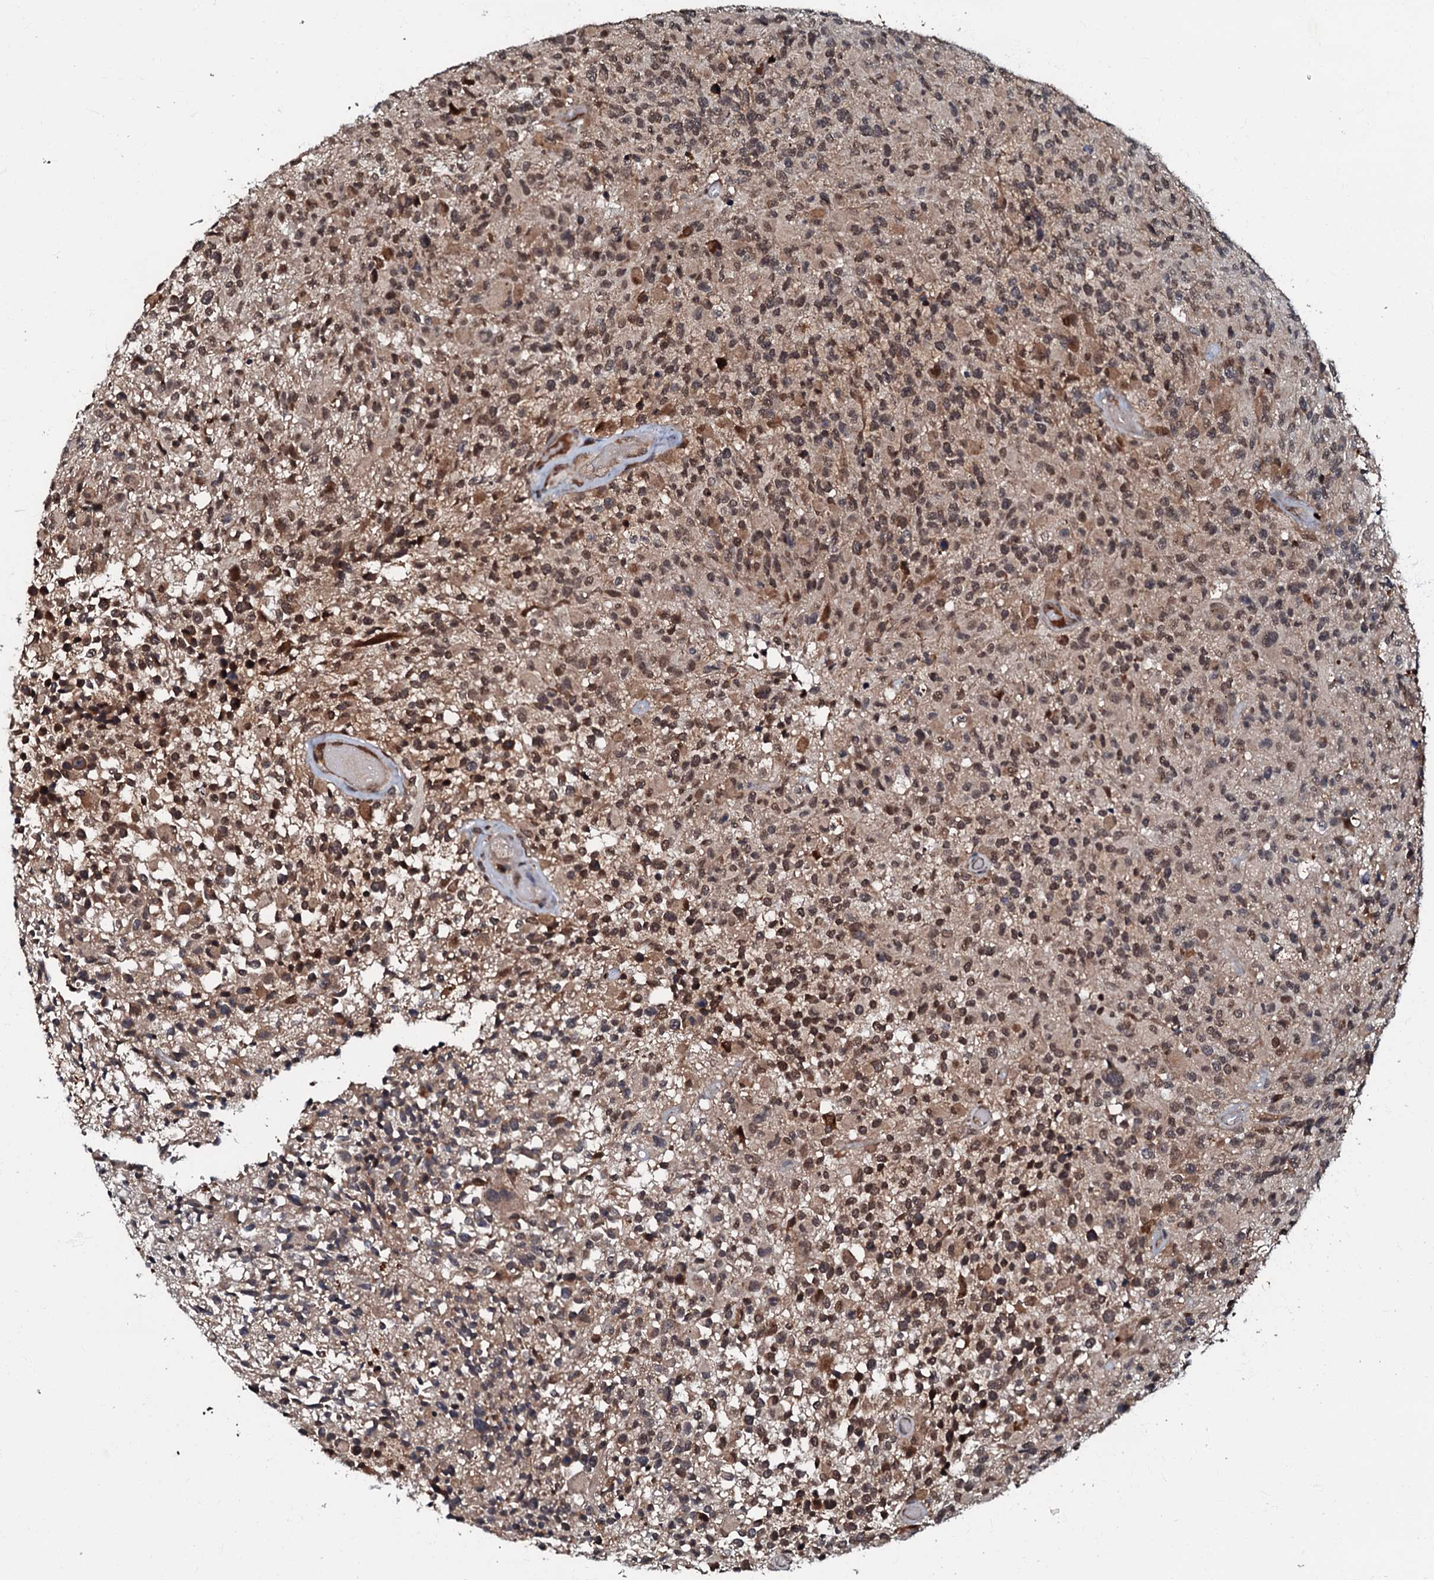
{"staining": {"intensity": "moderate", "quantity": ">75%", "location": "cytoplasmic/membranous,nuclear"}, "tissue": "glioma", "cell_type": "Tumor cells", "image_type": "cancer", "snomed": [{"axis": "morphology", "description": "Glioma, malignant, High grade"}, {"axis": "morphology", "description": "Glioblastoma, NOS"}, {"axis": "topography", "description": "Brain"}], "caption": "A histopathology image showing moderate cytoplasmic/membranous and nuclear staining in about >75% of tumor cells in high-grade glioma (malignant), as visualized by brown immunohistochemical staining.", "gene": "C18orf32", "patient": {"sex": "male", "age": 60}}